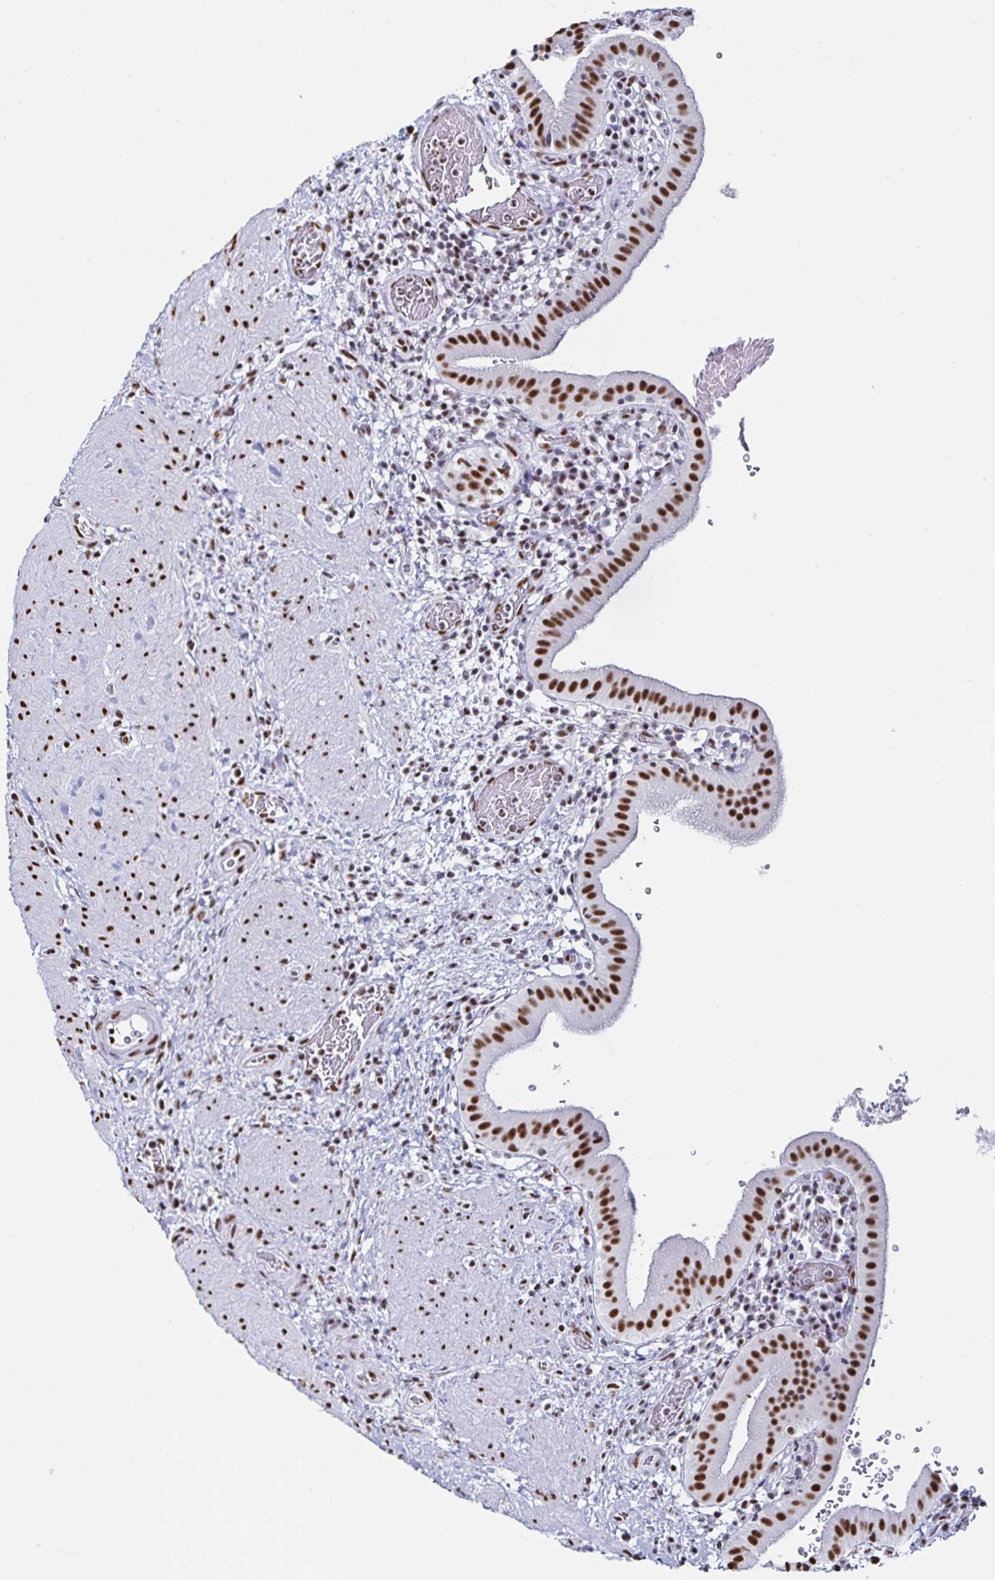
{"staining": {"intensity": "strong", "quantity": ">75%", "location": "nuclear"}, "tissue": "gallbladder", "cell_type": "Glandular cells", "image_type": "normal", "snomed": [{"axis": "morphology", "description": "Normal tissue, NOS"}, {"axis": "topography", "description": "Gallbladder"}], "caption": "A high-resolution image shows immunohistochemistry (IHC) staining of normal gallbladder, which displays strong nuclear positivity in approximately >75% of glandular cells. (DAB (3,3'-diaminobenzidine) IHC, brown staining for protein, blue staining for nuclei).", "gene": "DDX39B", "patient": {"sex": "male", "age": 26}}